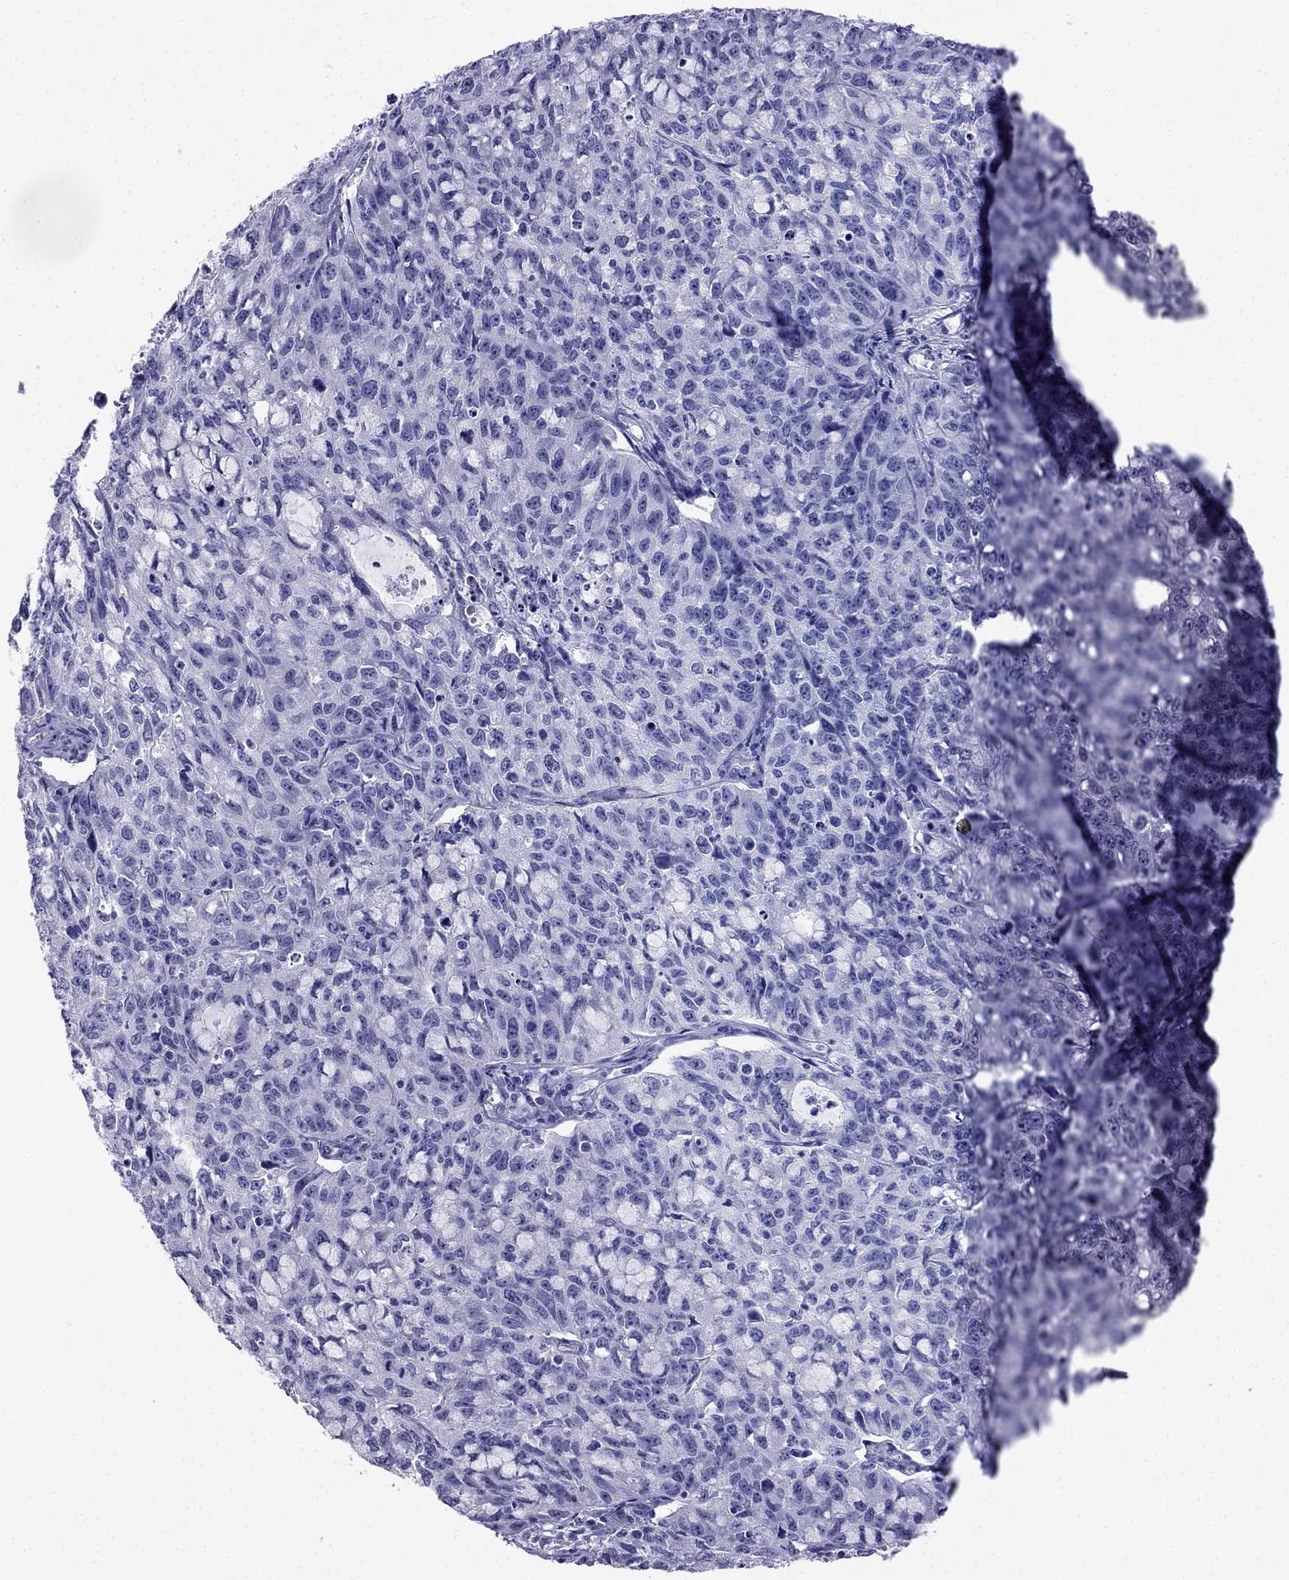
{"staining": {"intensity": "negative", "quantity": "none", "location": "none"}, "tissue": "cervical cancer", "cell_type": "Tumor cells", "image_type": "cancer", "snomed": [{"axis": "morphology", "description": "Squamous cell carcinoma, NOS"}, {"axis": "topography", "description": "Cervix"}], "caption": "Immunohistochemical staining of cervical cancer (squamous cell carcinoma) shows no significant staining in tumor cells.", "gene": "ARR3", "patient": {"sex": "female", "age": 28}}